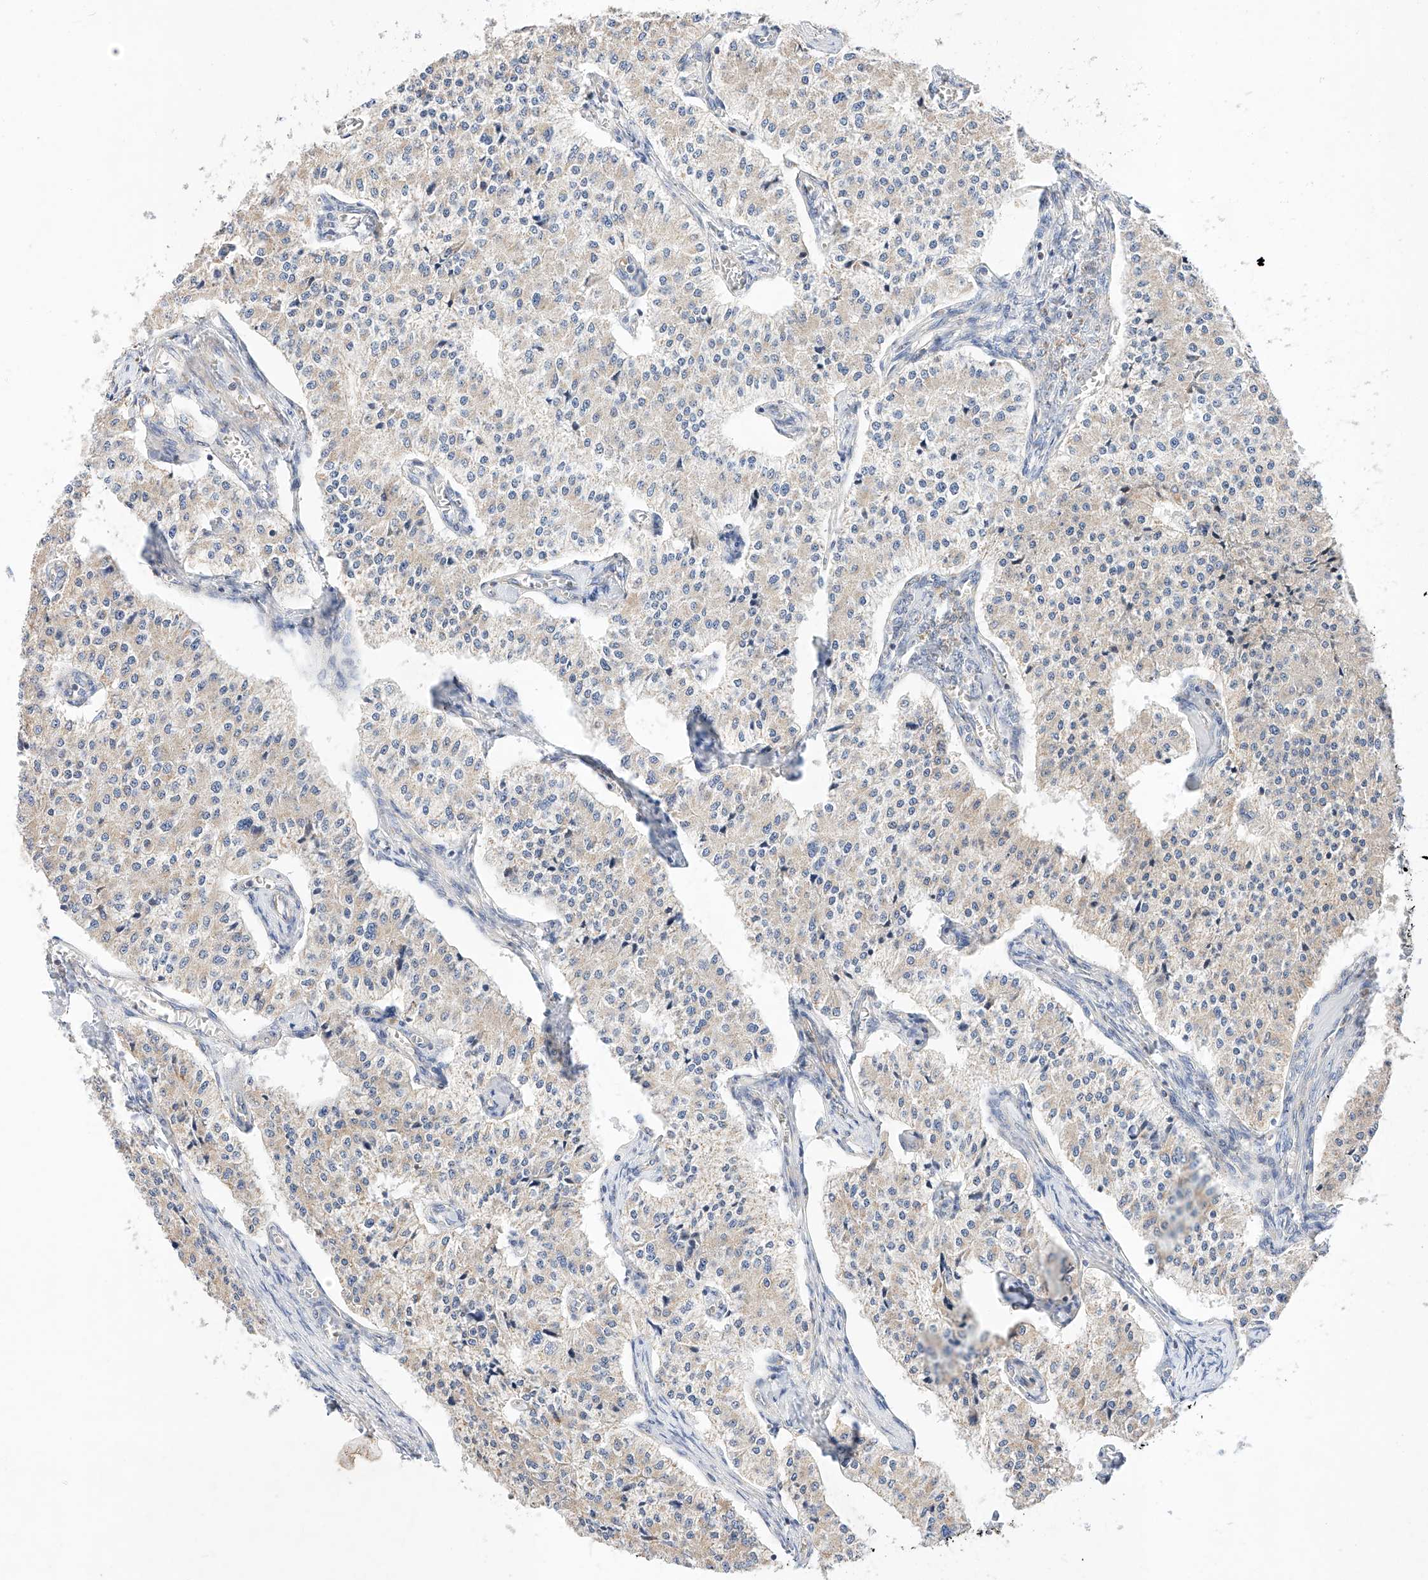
{"staining": {"intensity": "negative", "quantity": "none", "location": "none"}, "tissue": "carcinoid", "cell_type": "Tumor cells", "image_type": "cancer", "snomed": [{"axis": "morphology", "description": "Carcinoid, malignant, NOS"}, {"axis": "topography", "description": "Colon"}], "caption": "High magnification brightfield microscopy of malignant carcinoid stained with DAB (brown) and counterstained with hematoxylin (blue): tumor cells show no significant positivity.", "gene": "C6orf118", "patient": {"sex": "female", "age": 52}}